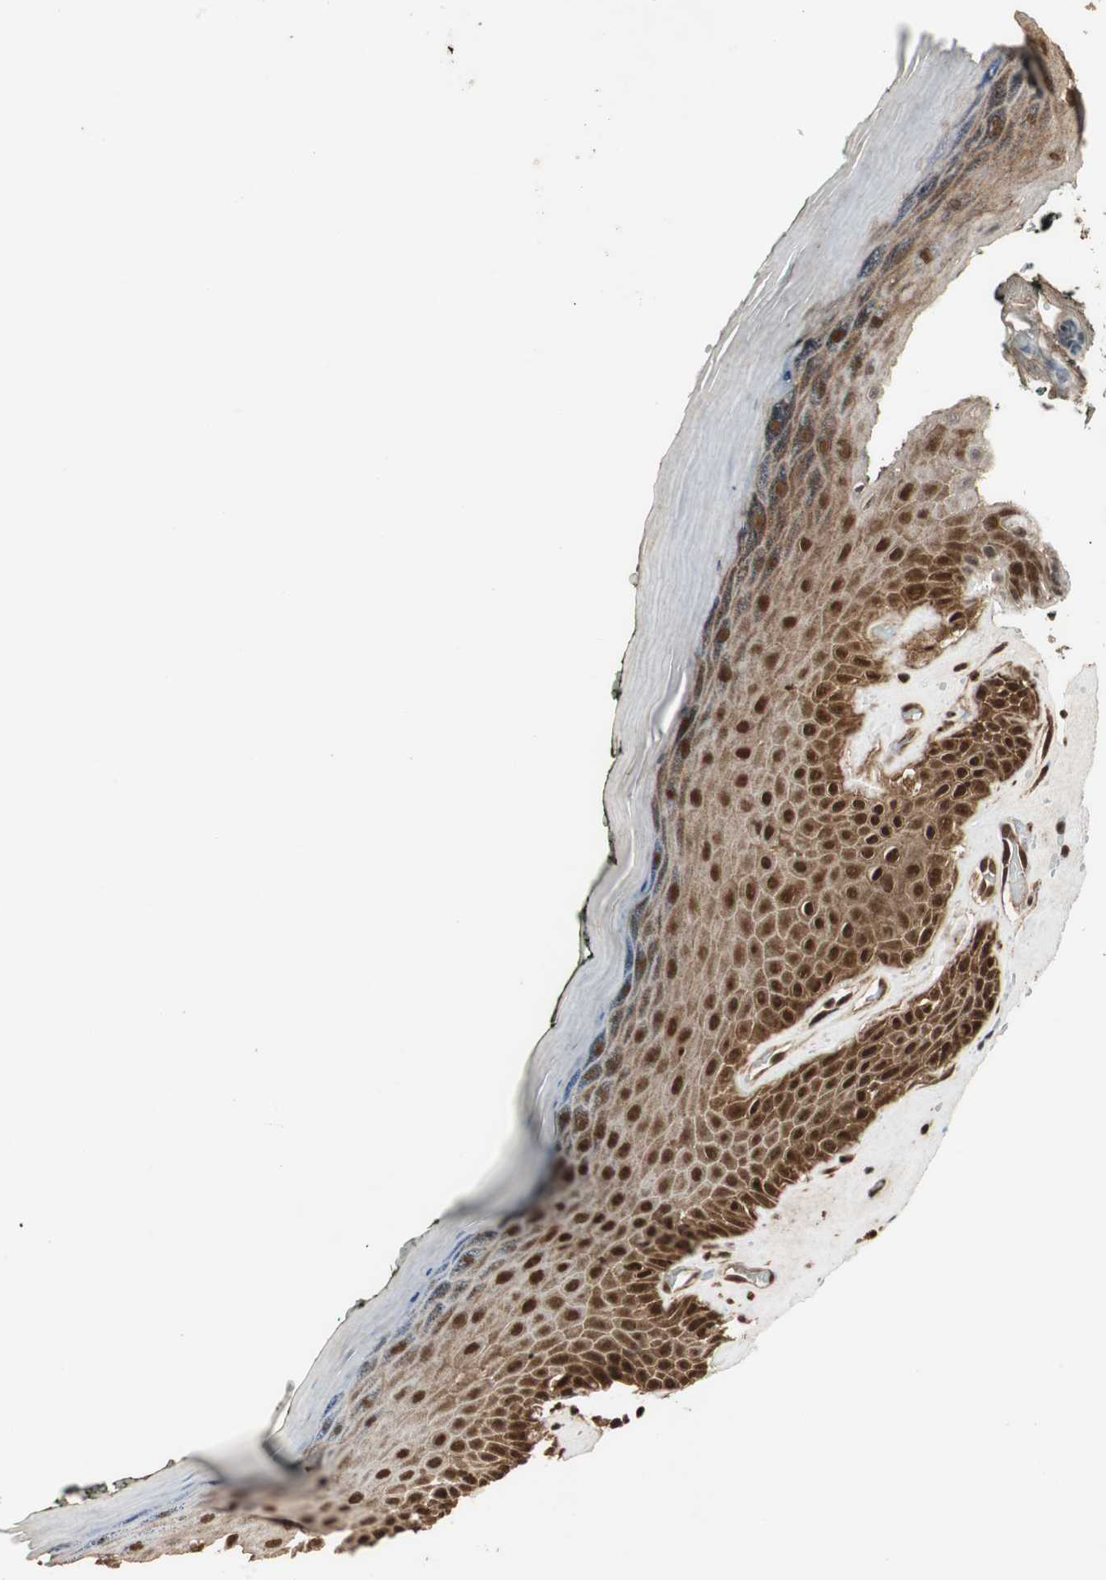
{"staining": {"intensity": "strong", "quantity": ">75%", "location": "cytoplasmic/membranous,nuclear"}, "tissue": "skin", "cell_type": "Epidermal cells", "image_type": "normal", "snomed": [{"axis": "morphology", "description": "Normal tissue, NOS"}, {"axis": "morphology", "description": "Inflammation, NOS"}, {"axis": "topography", "description": "Vulva"}], "caption": "A high-resolution image shows IHC staining of unremarkable skin, which demonstrates strong cytoplasmic/membranous,nuclear staining in about >75% of epidermal cells.", "gene": "RPA3", "patient": {"sex": "female", "age": 84}}